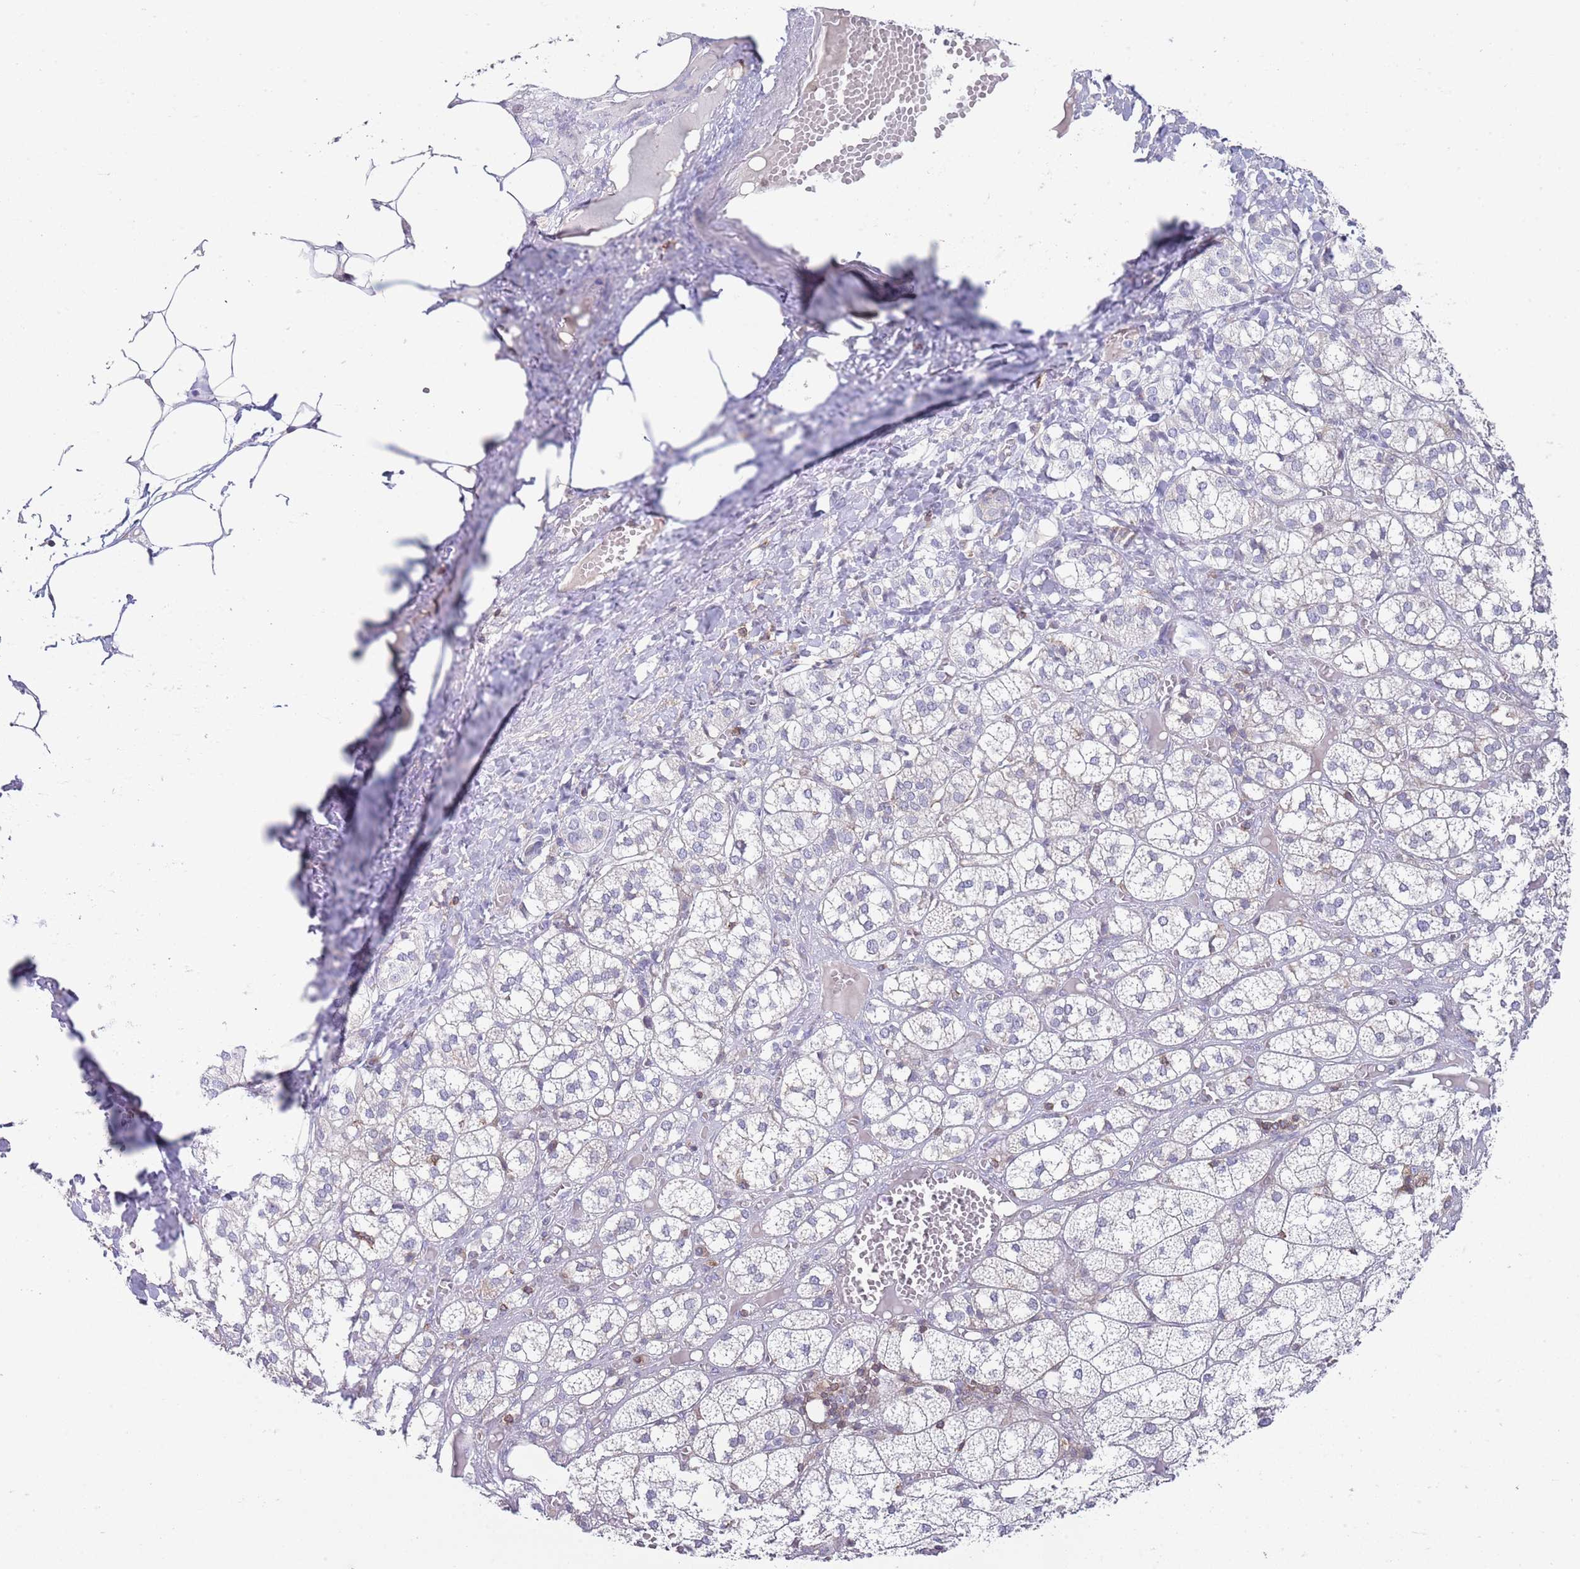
{"staining": {"intensity": "negative", "quantity": "none", "location": "none"}, "tissue": "adrenal gland", "cell_type": "Glandular cells", "image_type": "normal", "snomed": [{"axis": "morphology", "description": "Normal tissue, NOS"}, {"axis": "topography", "description": "Adrenal gland"}], "caption": "This is a histopathology image of IHC staining of unremarkable adrenal gland, which shows no staining in glandular cells.", "gene": "LPXN", "patient": {"sex": "female", "age": 61}}